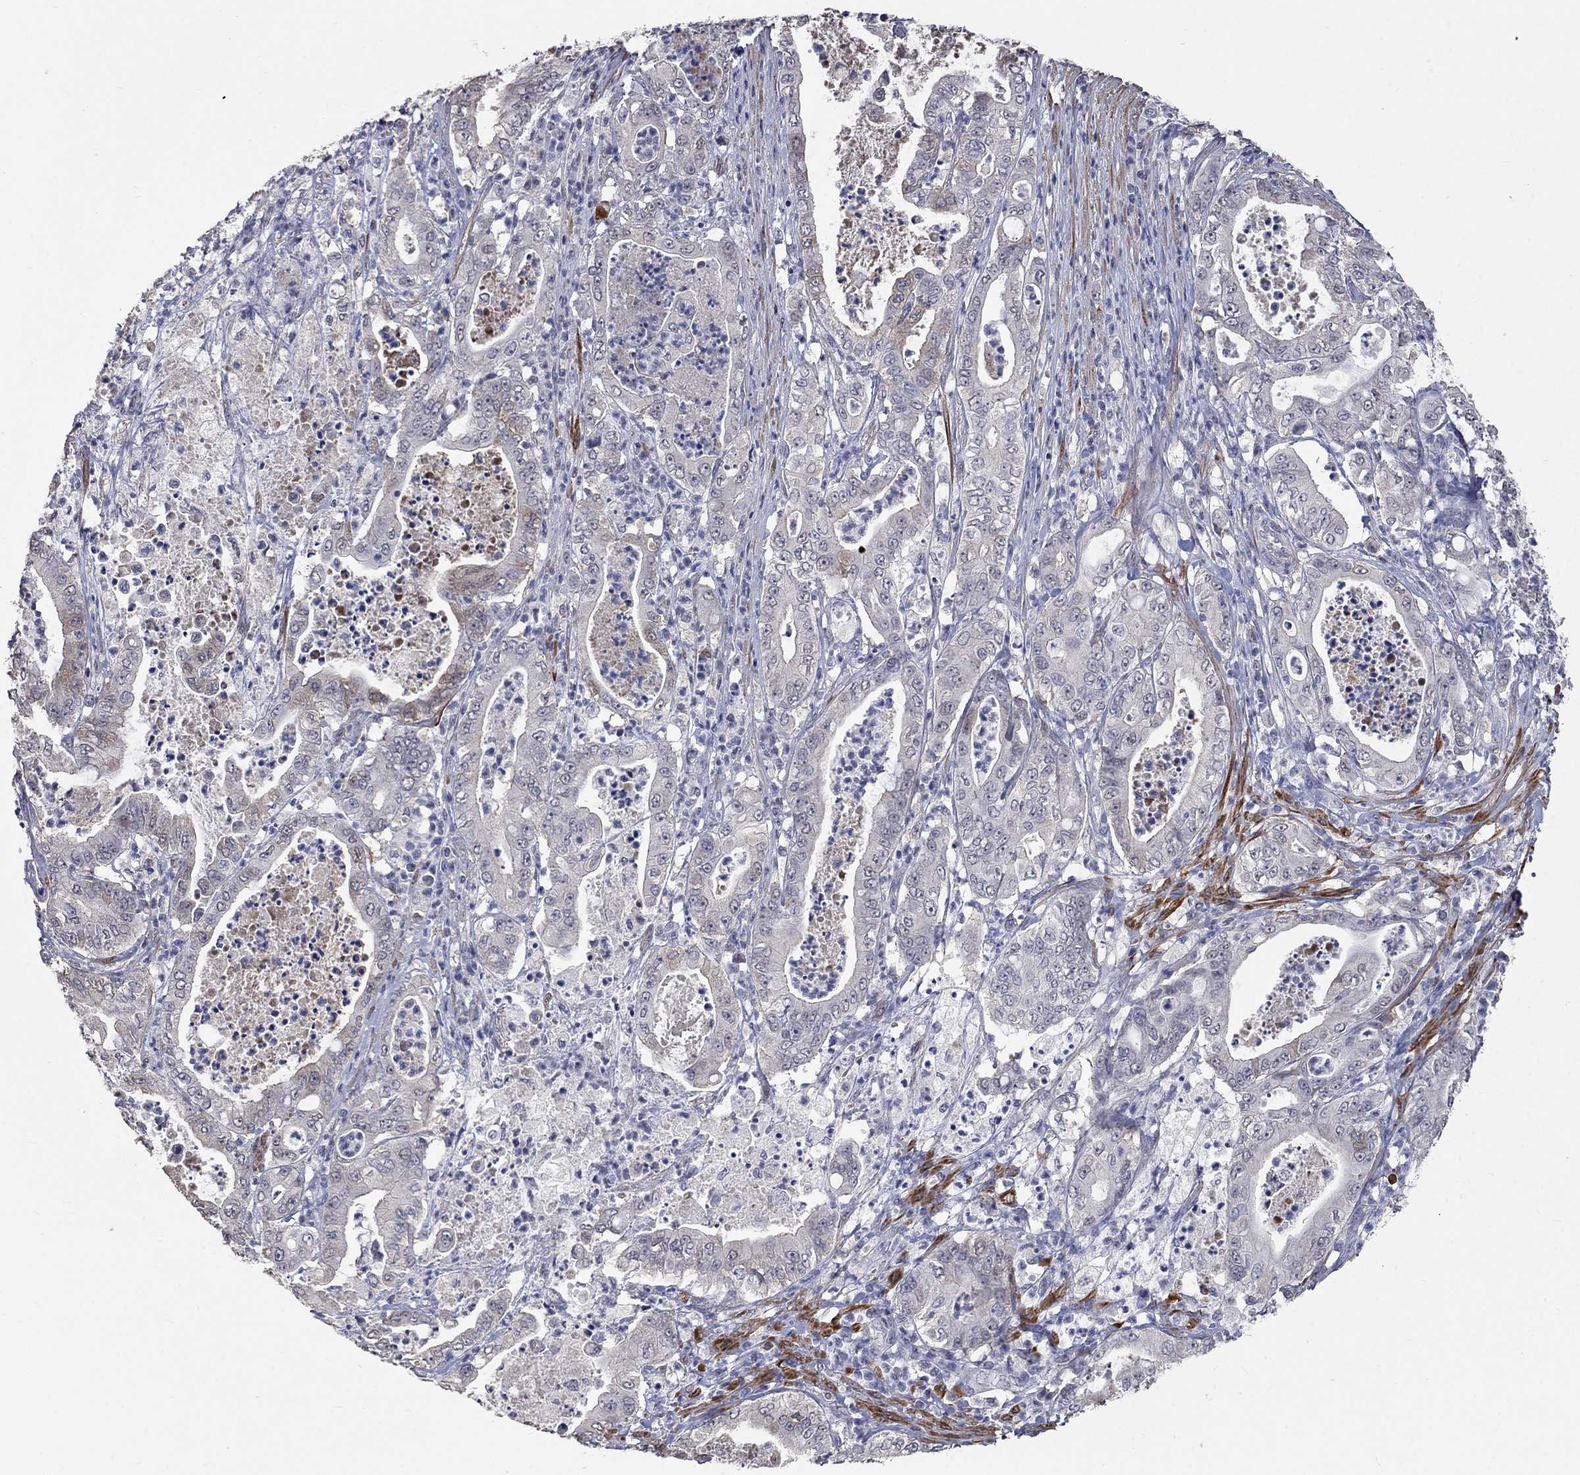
{"staining": {"intensity": "negative", "quantity": "none", "location": "none"}, "tissue": "pancreatic cancer", "cell_type": "Tumor cells", "image_type": "cancer", "snomed": [{"axis": "morphology", "description": "Adenocarcinoma, NOS"}, {"axis": "topography", "description": "Pancreas"}], "caption": "The histopathology image exhibits no significant staining in tumor cells of pancreatic adenocarcinoma.", "gene": "ZBTB18", "patient": {"sex": "male", "age": 71}}